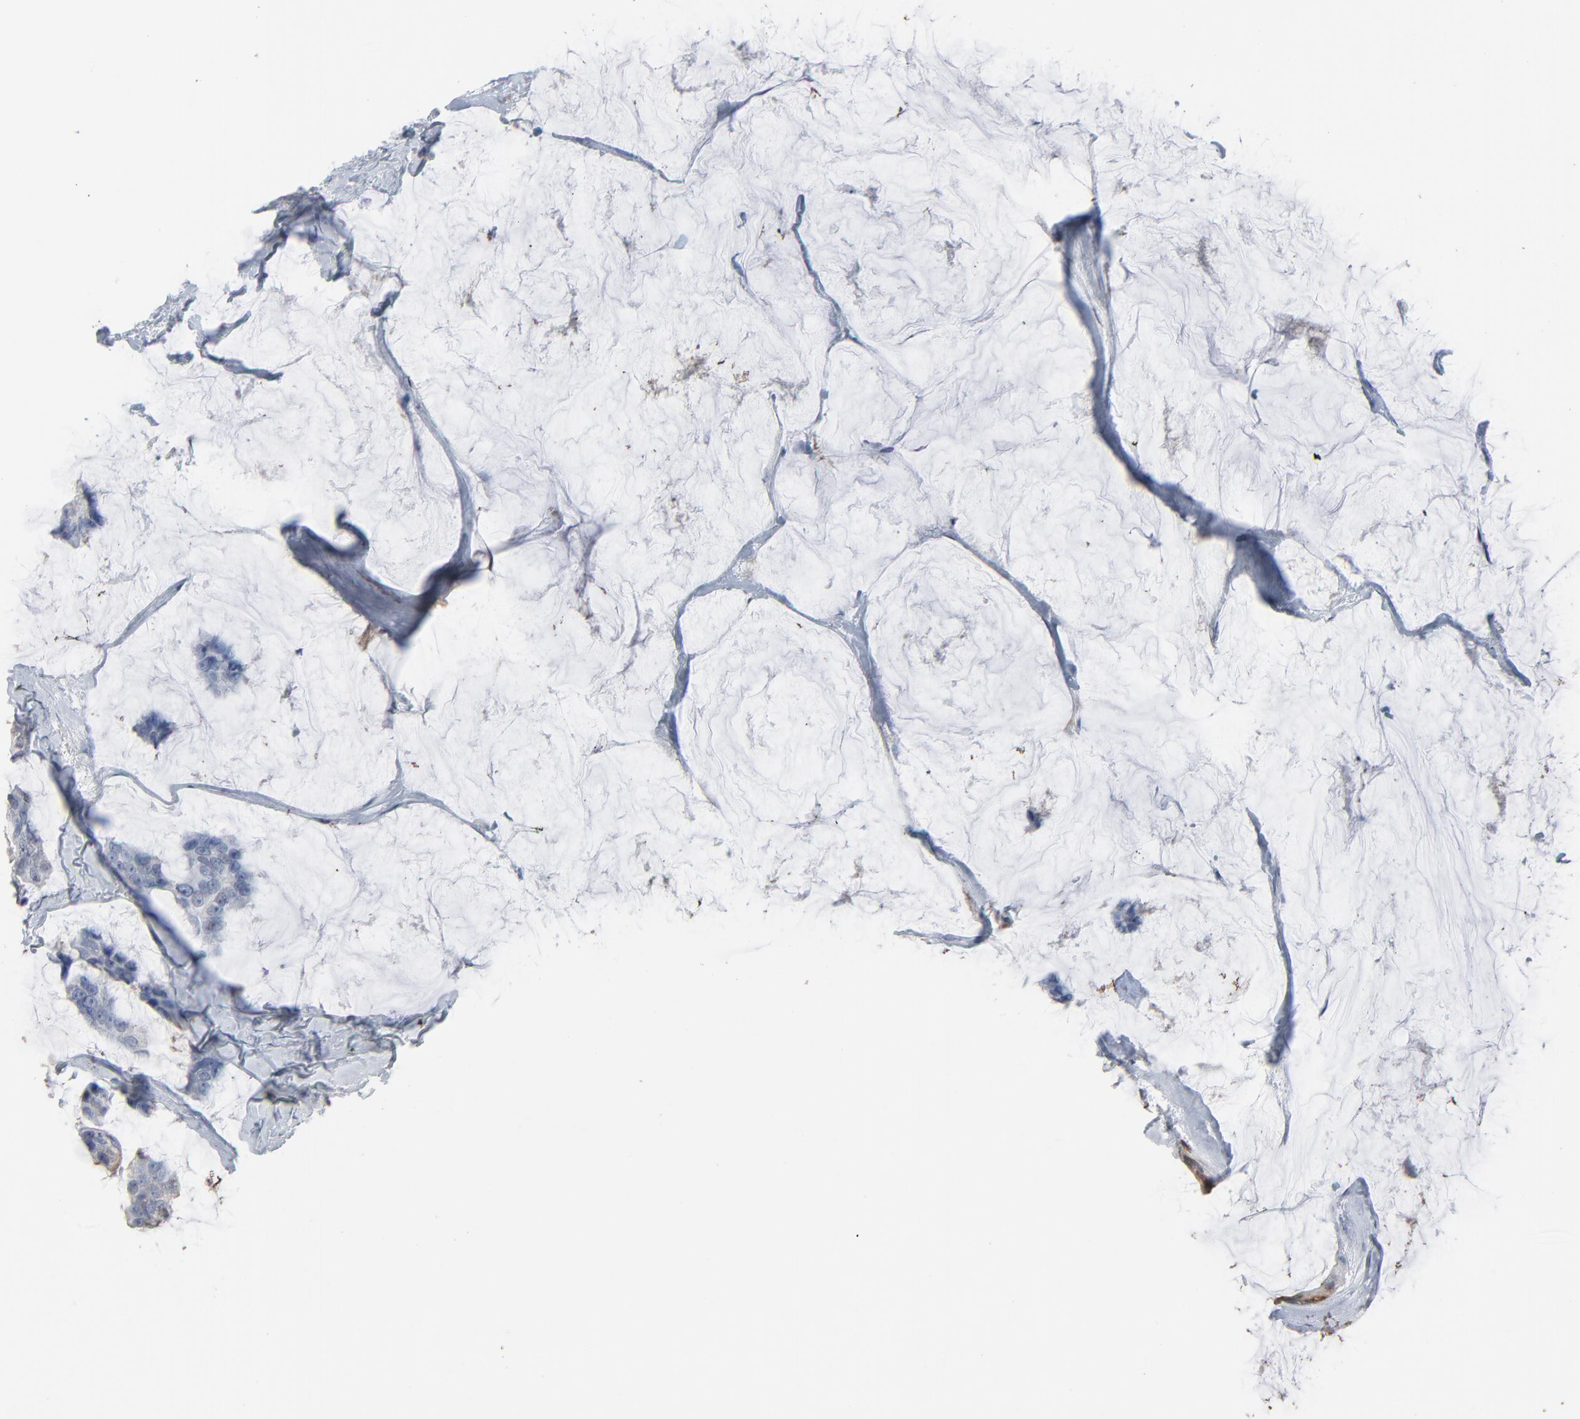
{"staining": {"intensity": "weak", "quantity": "25%-75%", "location": "cytoplasmic/membranous"}, "tissue": "breast cancer", "cell_type": "Tumor cells", "image_type": "cancer", "snomed": [{"axis": "morphology", "description": "Normal tissue, NOS"}, {"axis": "morphology", "description": "Duct carcinoma"}, {"axis": "topography", "description": "Breast"}], "caption": "Brown immunohistochemical staining in breast invasive ductal carcinoma displays weak cytoplasmic/membranous staining in approximately 25%-75% of tumor cells.", "gene": "PHGDH", "patient": {"sex": "female", "age": 50}}